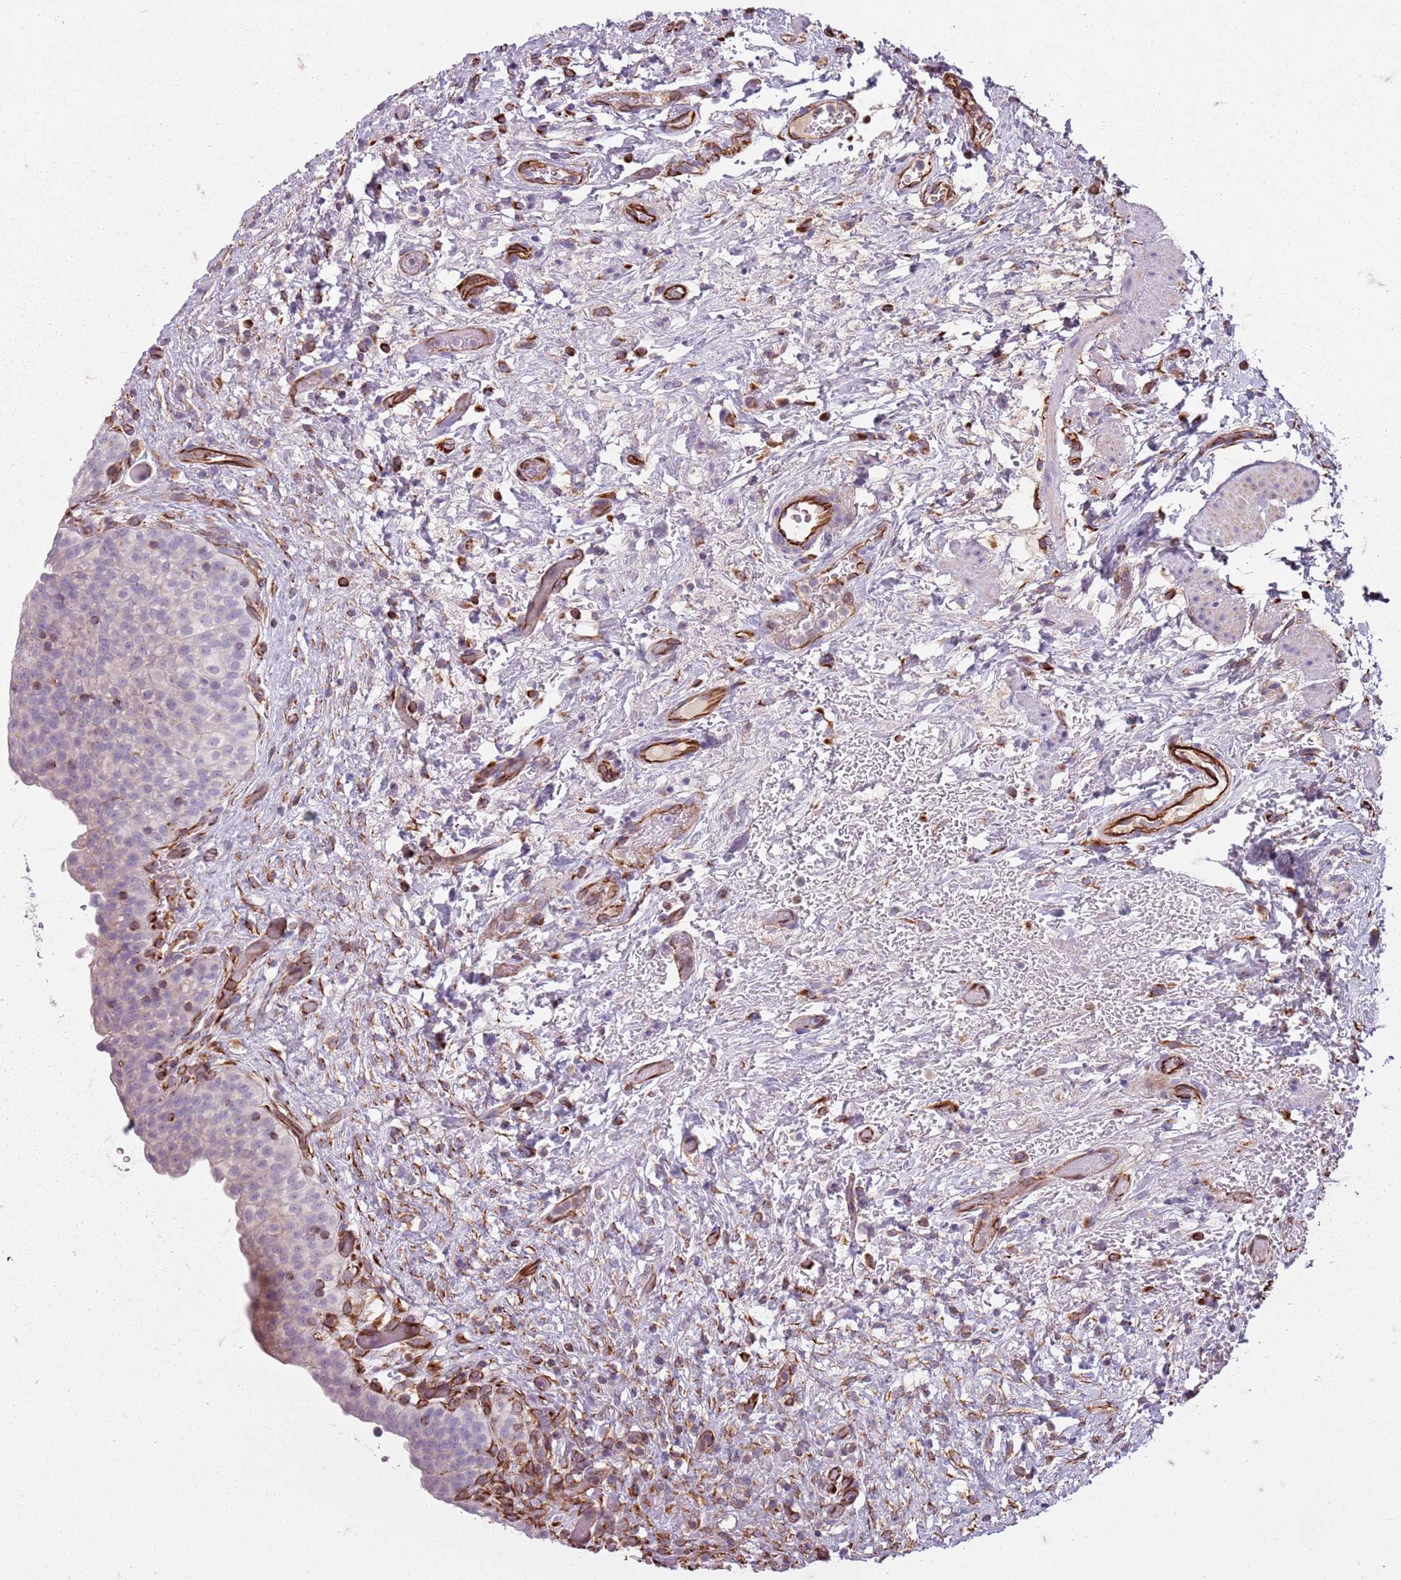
{"staining": {"intensity": "negative", "quantity": "none", "location": "none"}, "tissue": "urinary bladder", "cell_type": "Urothelial cells", "image_type": "normal", "snomed": [{"axis": "morphology", "description": "Normal tissue, NOS"}, {"axis": "topography", "description": "Urinary bladder"}], "caption": "This is an immunohistochemistry (IHC) micrograph of benign human urinary bladder. There is no expression in urothelial cells.", "gene": "TAS2R38", "patient": {"sex": "male", "age": 69}}